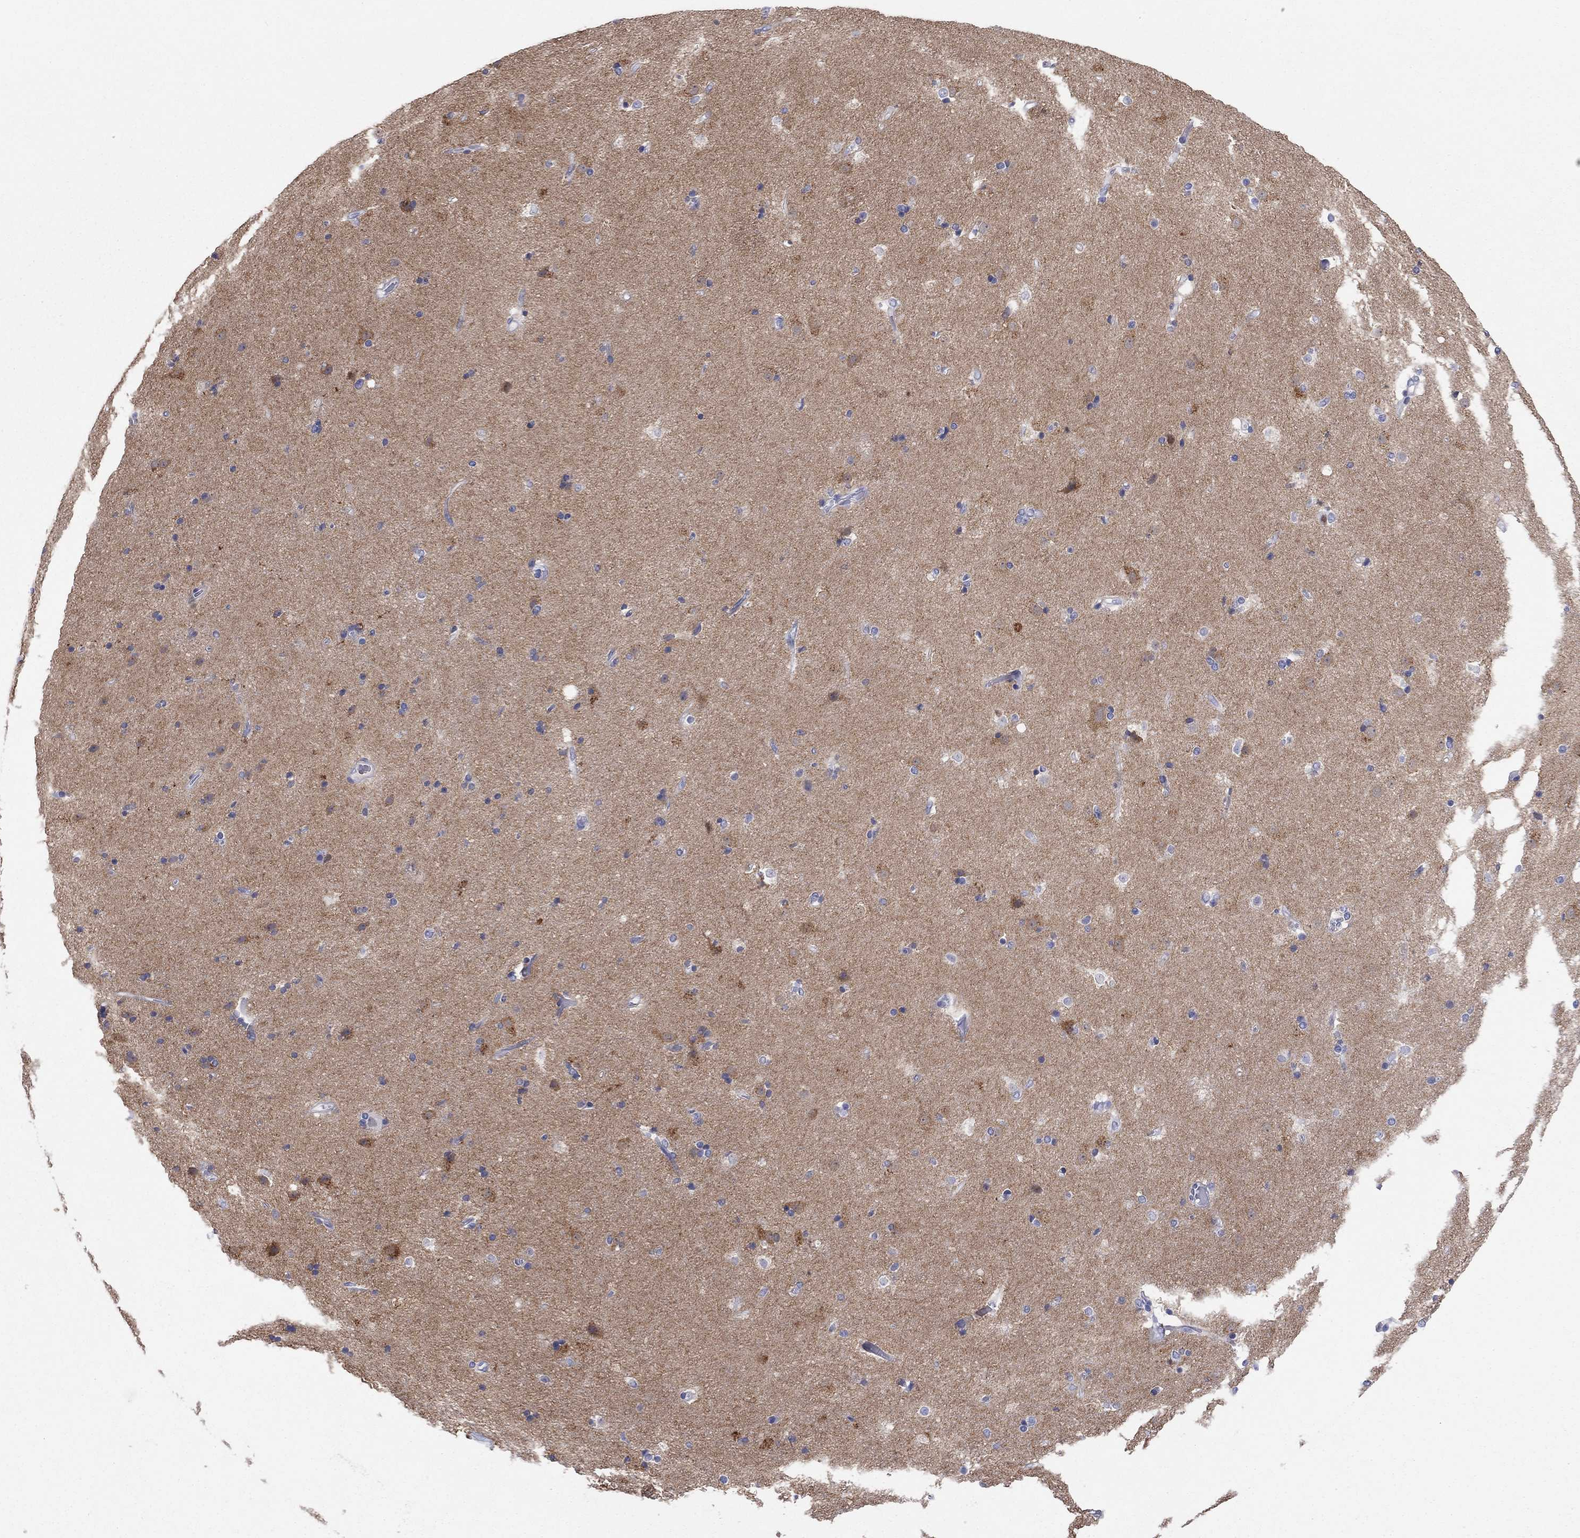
{"staining": {"intensity": "strong", "quantity": "<25%", "location": "cytoplasmic/membranous"}, "tissue": "caudate", "cell_type": "Glial cells", "image_type": "normal", "snomed": [{"axis": "morphology", "description": "Normal tissue, NOS"}, {"axis": "topography", "description": "Lateral ventricle wall"}], "caption": "Protein expression analysis of normal human caudate reveals strong cytoplasmic/membranous expression in about <25% of glial cells. (DAB IHC with brightfield microscopy, high magnification).", "gene": "CPNE6", "patient": {"sex": "female", "age": 71}}